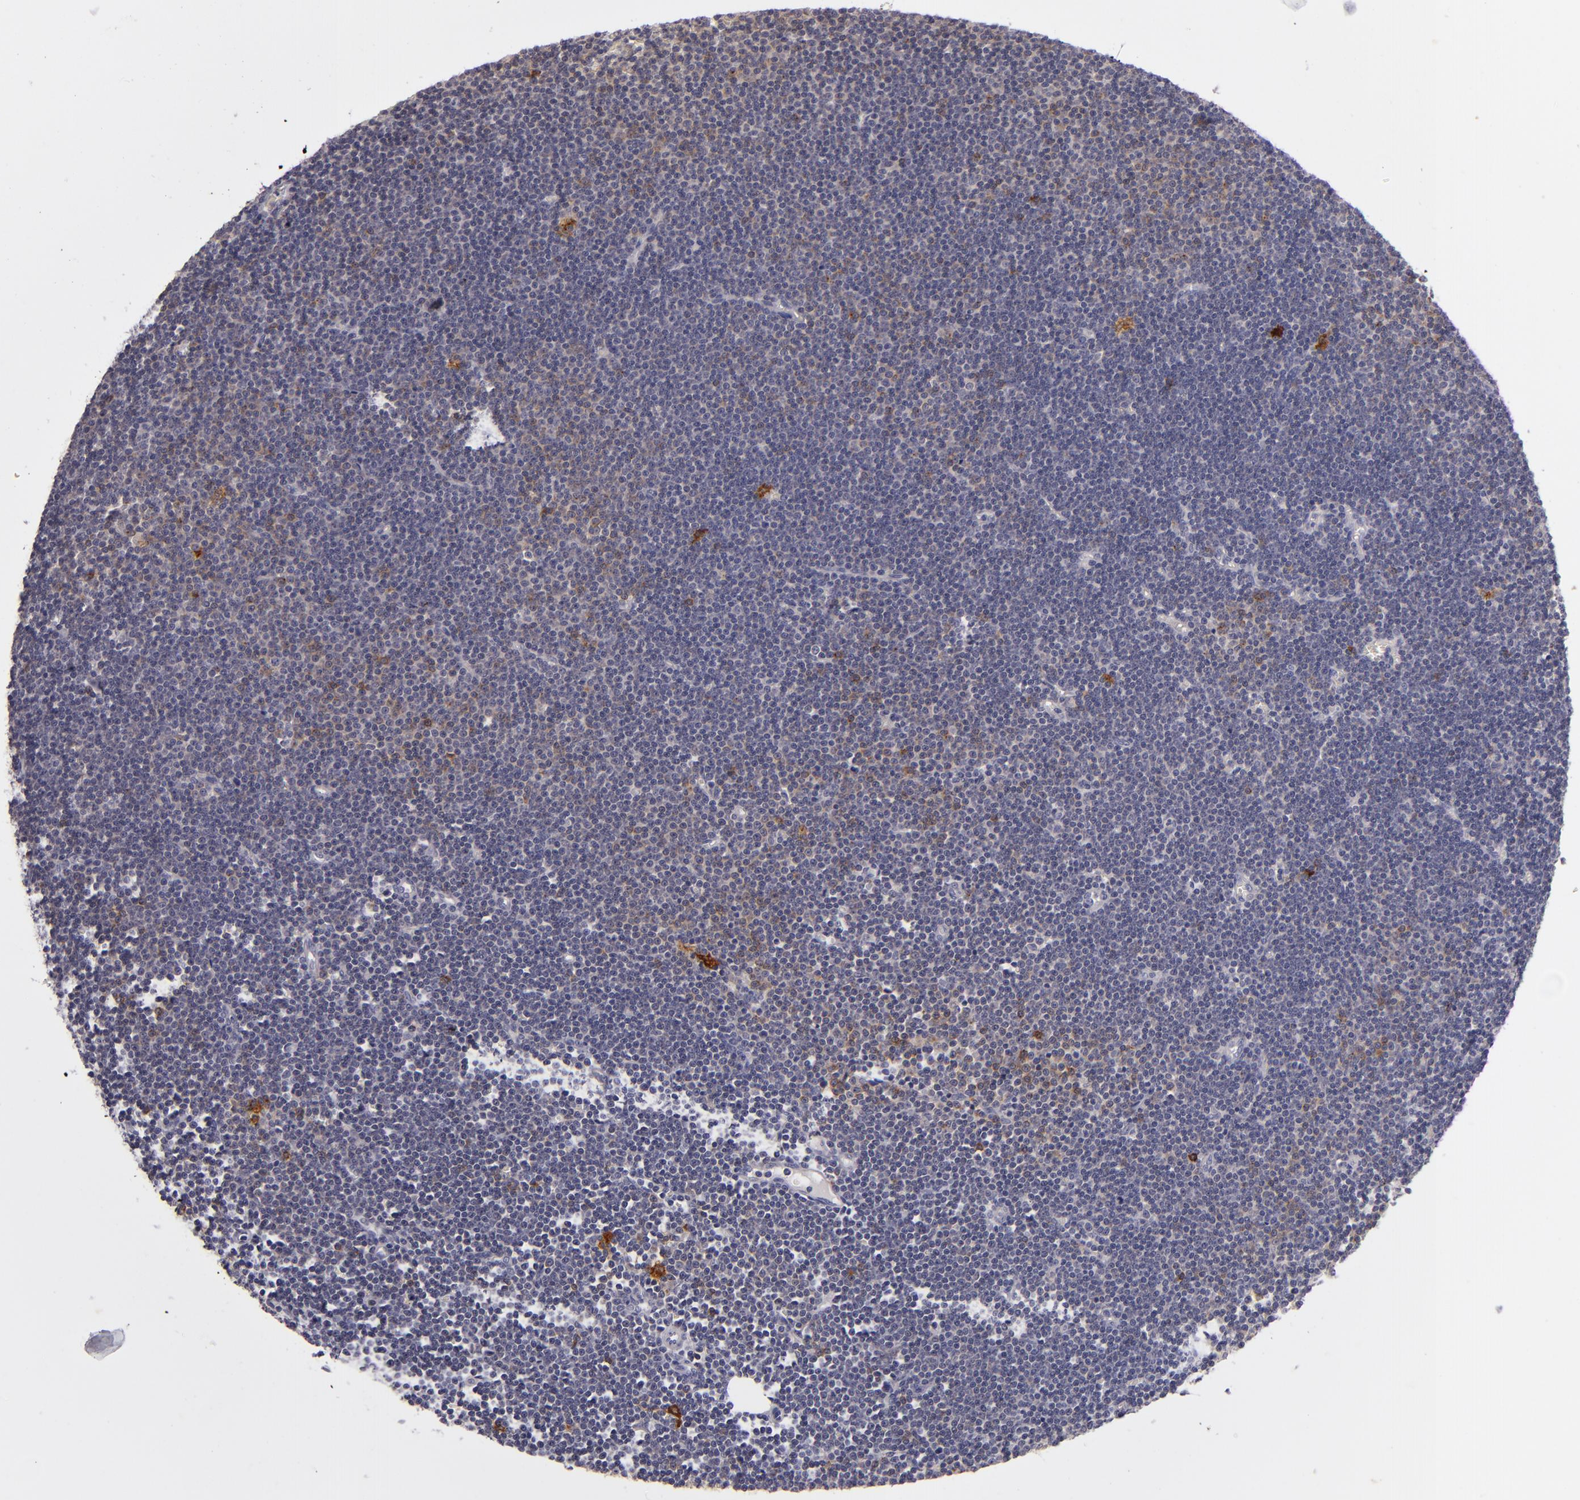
{"staining": {"intensity": "strong", "quantity": "<25%", "location": "cytoplasmic/membranous"}, "tissue": "lymphoma", "cell_type": "Tumor cells", "image_type": "cancer", "snomed": [{"axis": "morphology", "description": "Malignant lymphoma, non-Hodgkin's type, Low grade"}, {"axis": "topography", "description": "Lymph node"}], "caption": "IHC of human lymphoma shows medium levels of strong cytoplasmic/membranous staining in approximately <25% of tumor cells.", "gene": "CD83", "patient": {"sex": "female", "age": 73}}